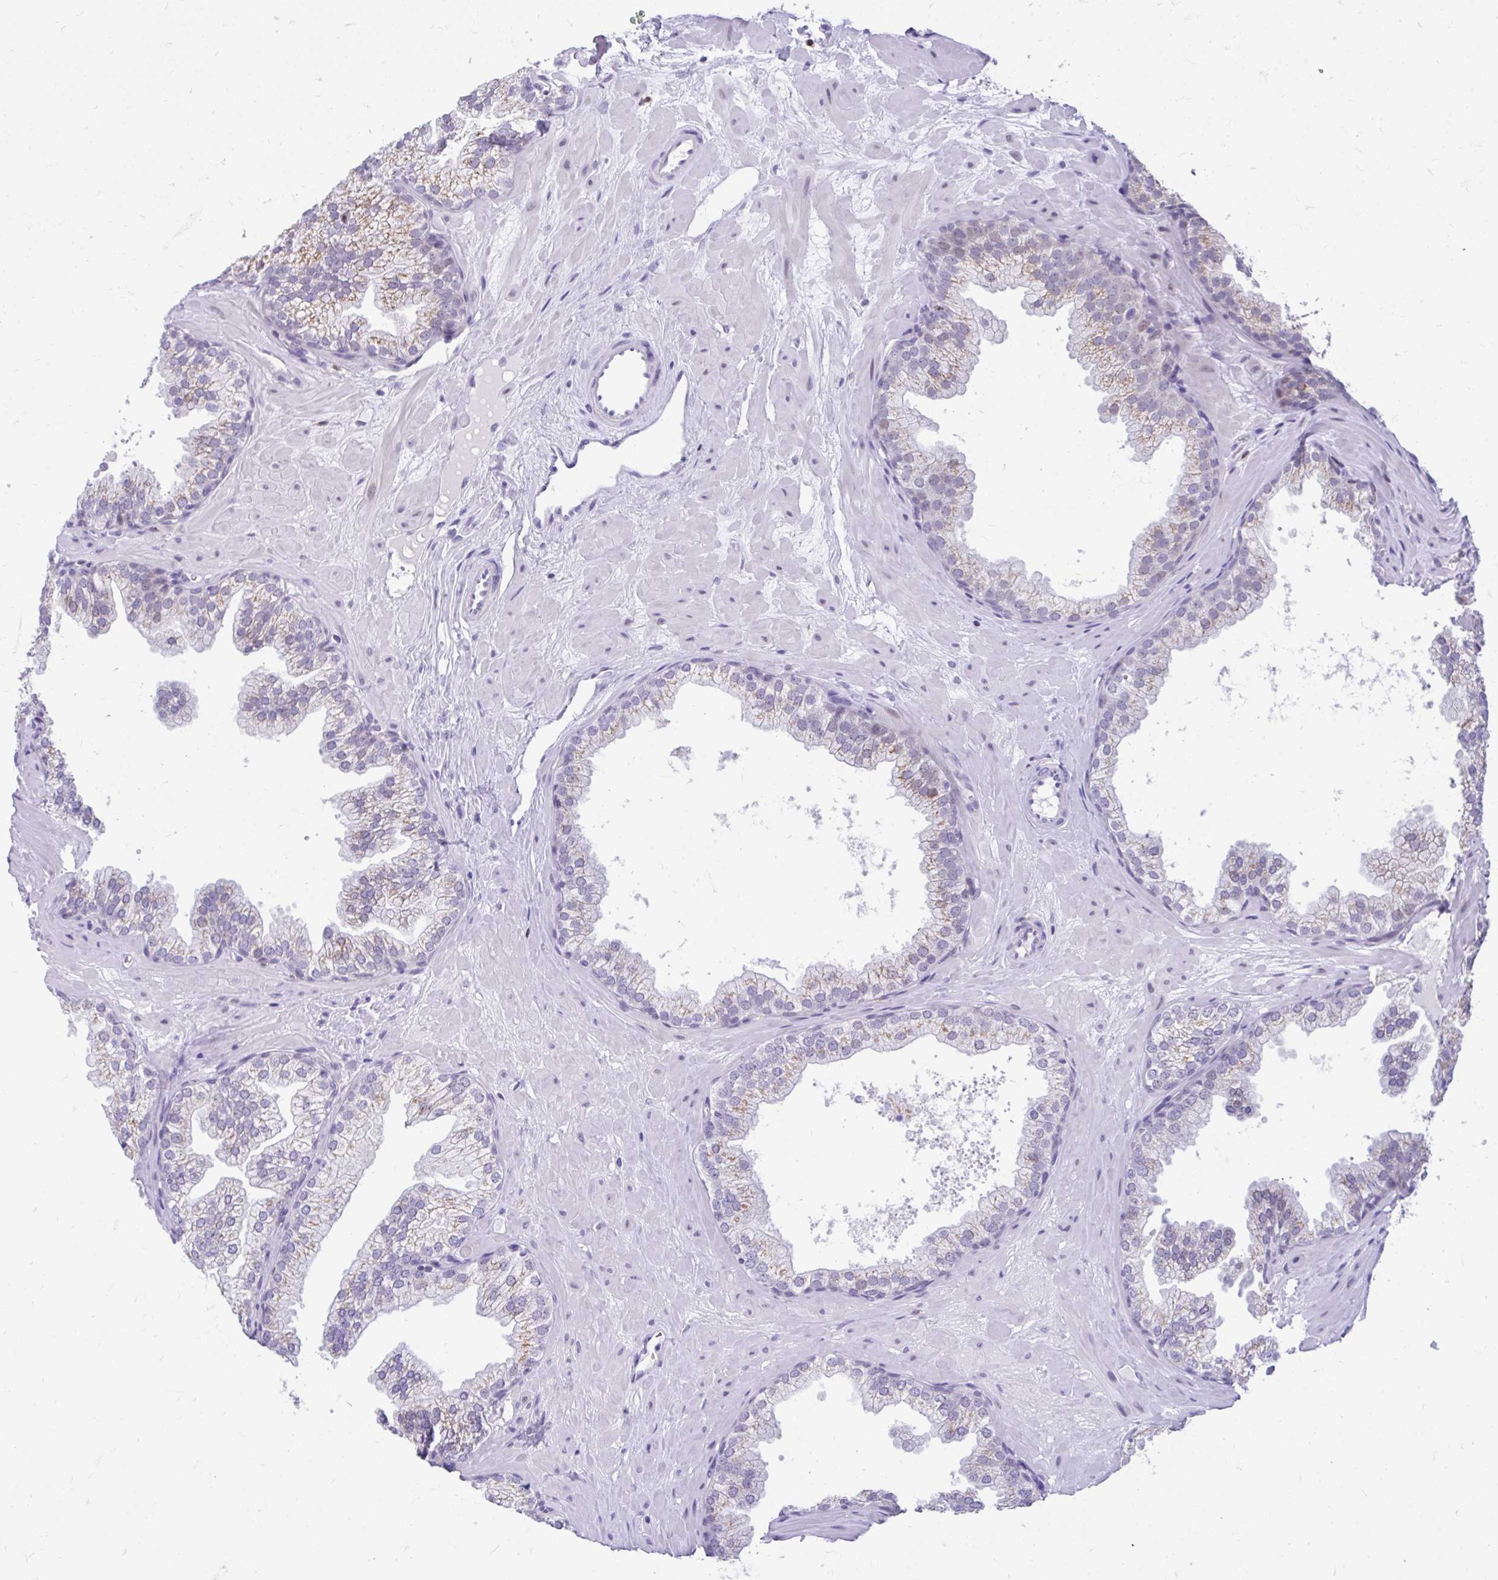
{"staining": {"intensity": "moderate", "quantity": "<25%", "location": "cytoplasmic/membranous"}, "tissue": "prostate", "cell_type": "Glandular cells", "image_type": "normal", "snomed": [{"axis": "morphology", "description": "Normal tissue, NOS"}, {"axis": "topography", "description": "Prostate"}], "caption": "A low amount of moderate cytoplasmic/membranous positivity is appreciated in approximately <25% of glandular cells in unremarkable prostate. The staining was performed using DAB (3,3'-diaminobenzidine) to visualize the protein expression in brown, while the nuclei were stained in blue with hematoxylin (Magnification: 20x).", "gene": "GLB1L2", "patient": {"sex": "male", "age": 37}}